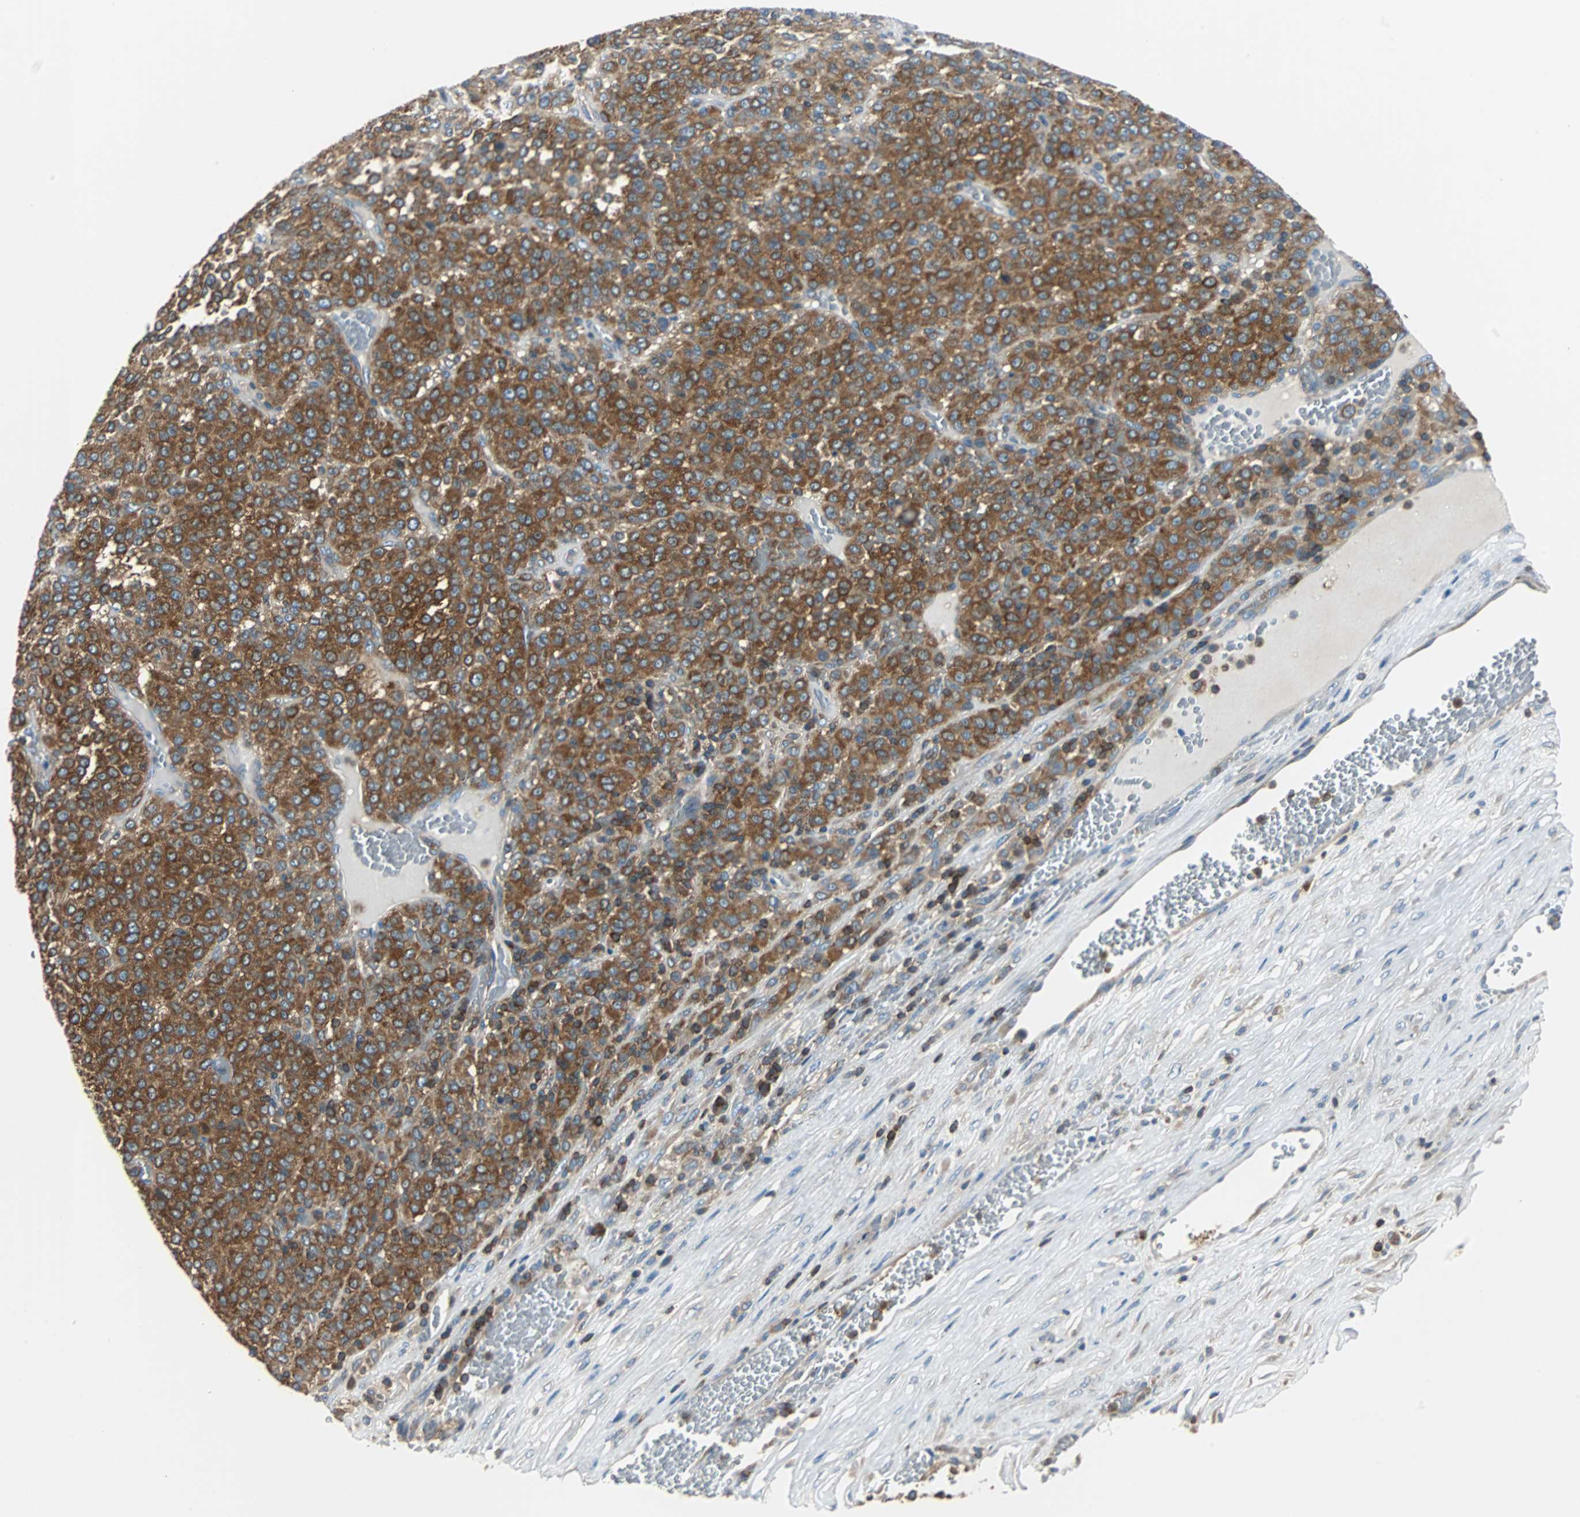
{"staining": {"intensity": "strong", "quantity": ">75%", "location": "cytoplasmic/membranous"}, "tissue": "melanoma", "cell_type": "Tumor cells", "image_type": "cancer", "snomed": [{"axis": "morphology", "description": "Malignant melanoma, Metastatic site"}, {"axis": "topography", "description": "Pancreas"}], "caption": "Immunohistochemical staining of melanoma demonstrates strong cytoplasmic/membranous protein positivity in approximately >75% of tumor cells.", "gene": "TSC22D4", "patient": {"sex": "female", "age": 30}}